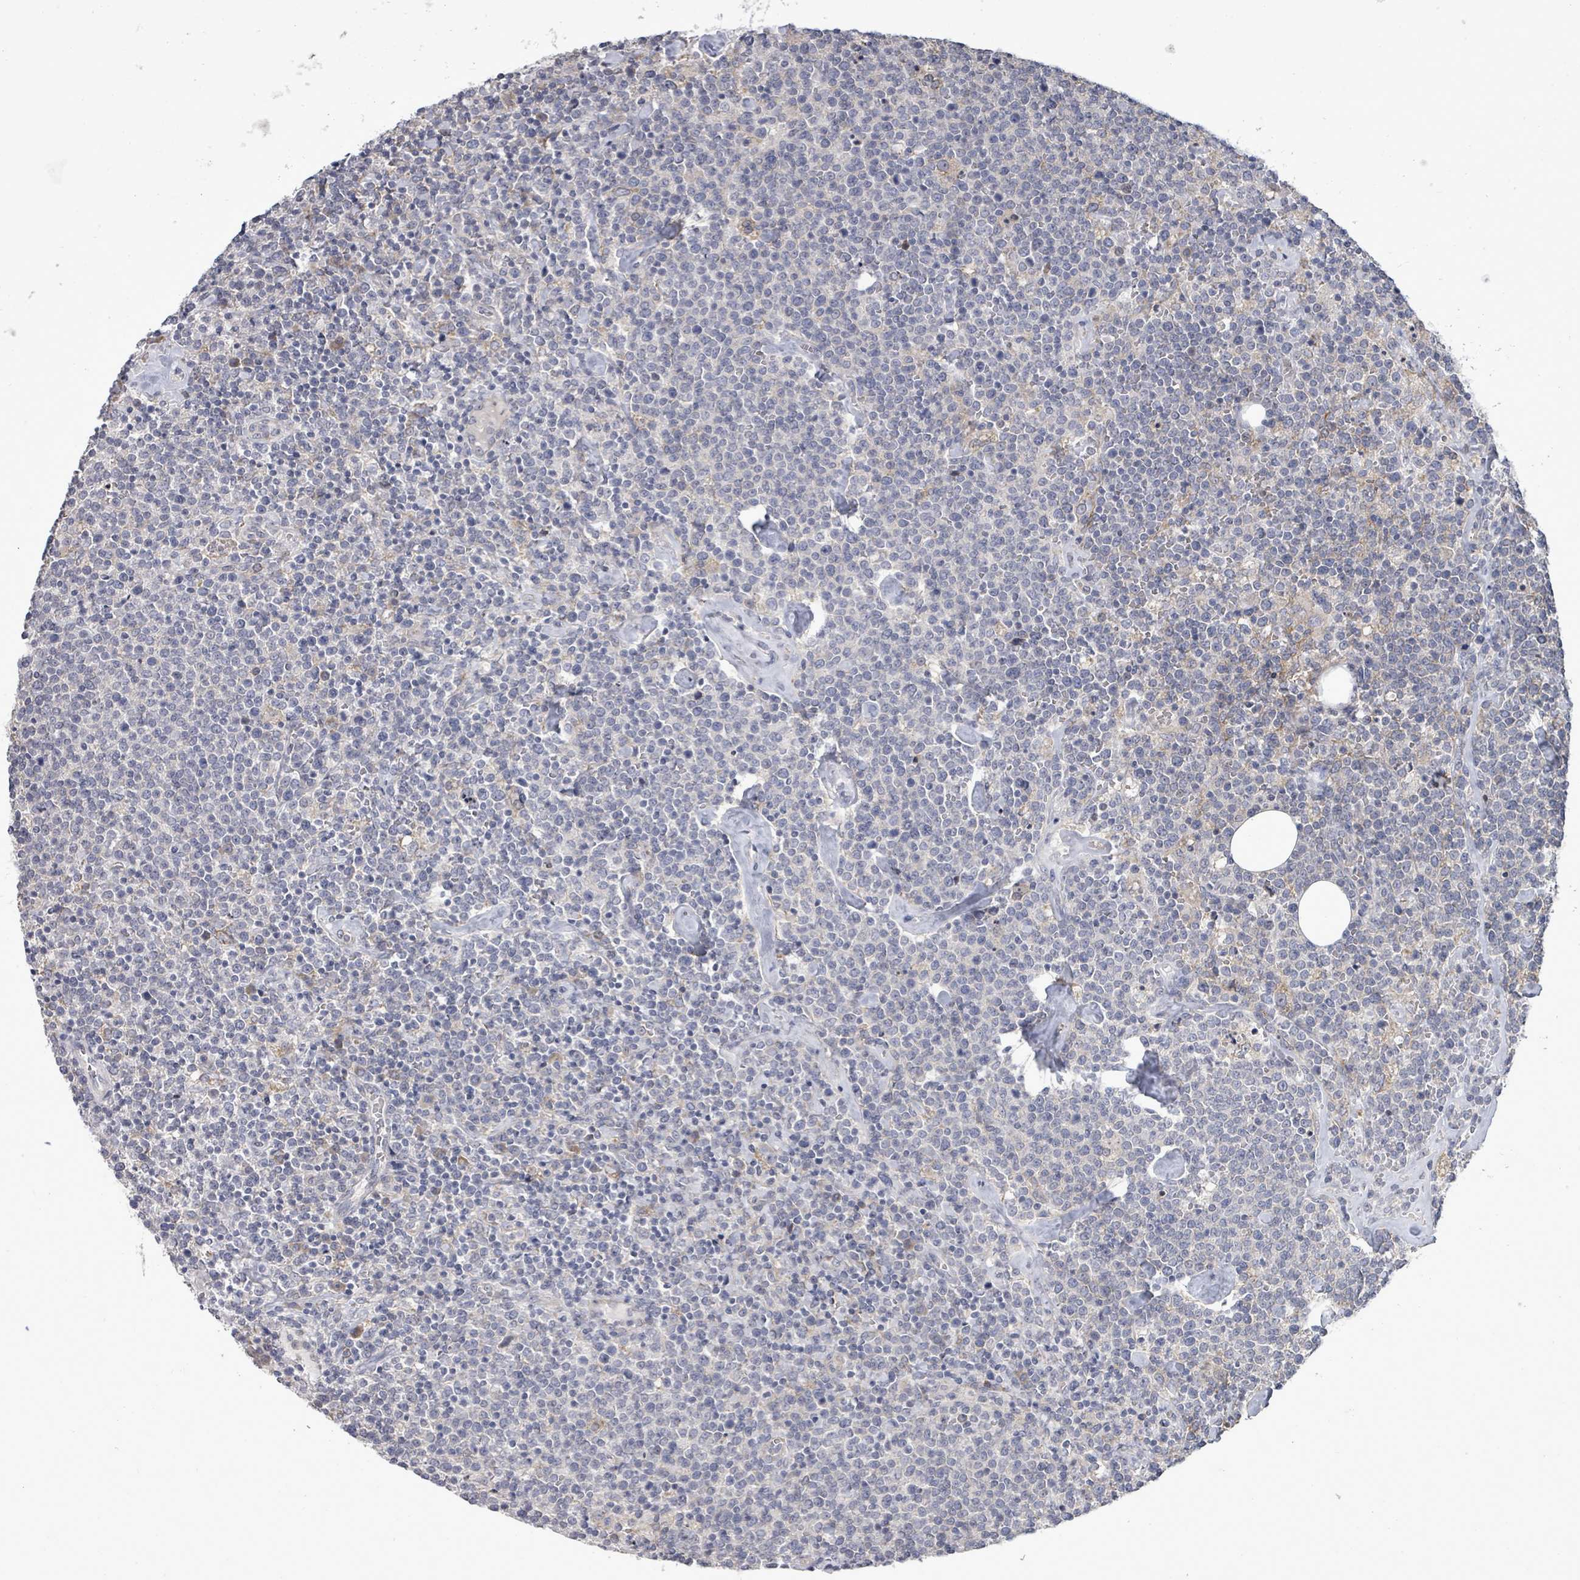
{"staining": {"intensity": "negative", "quantity": "none", "location": "none"}, "tissue": "lymphoma", "cell_type": "Tumor cells", "image_type": "cancer", "snomed": [{"axis": "morphology", "description": "Malignant lymphoma, non-Hodgkin's type, High grade"}, {"axis": "topography", "description": "Lymph node"}], "caption": "Immunohistochemical staining of lymphoma displays no significant positivity in tumor cells. (DAB immunohistochemistry with hematoxylin counter stain).", "gene": "POMGNT2", "patient": {"sex": "male", "age": 61}}